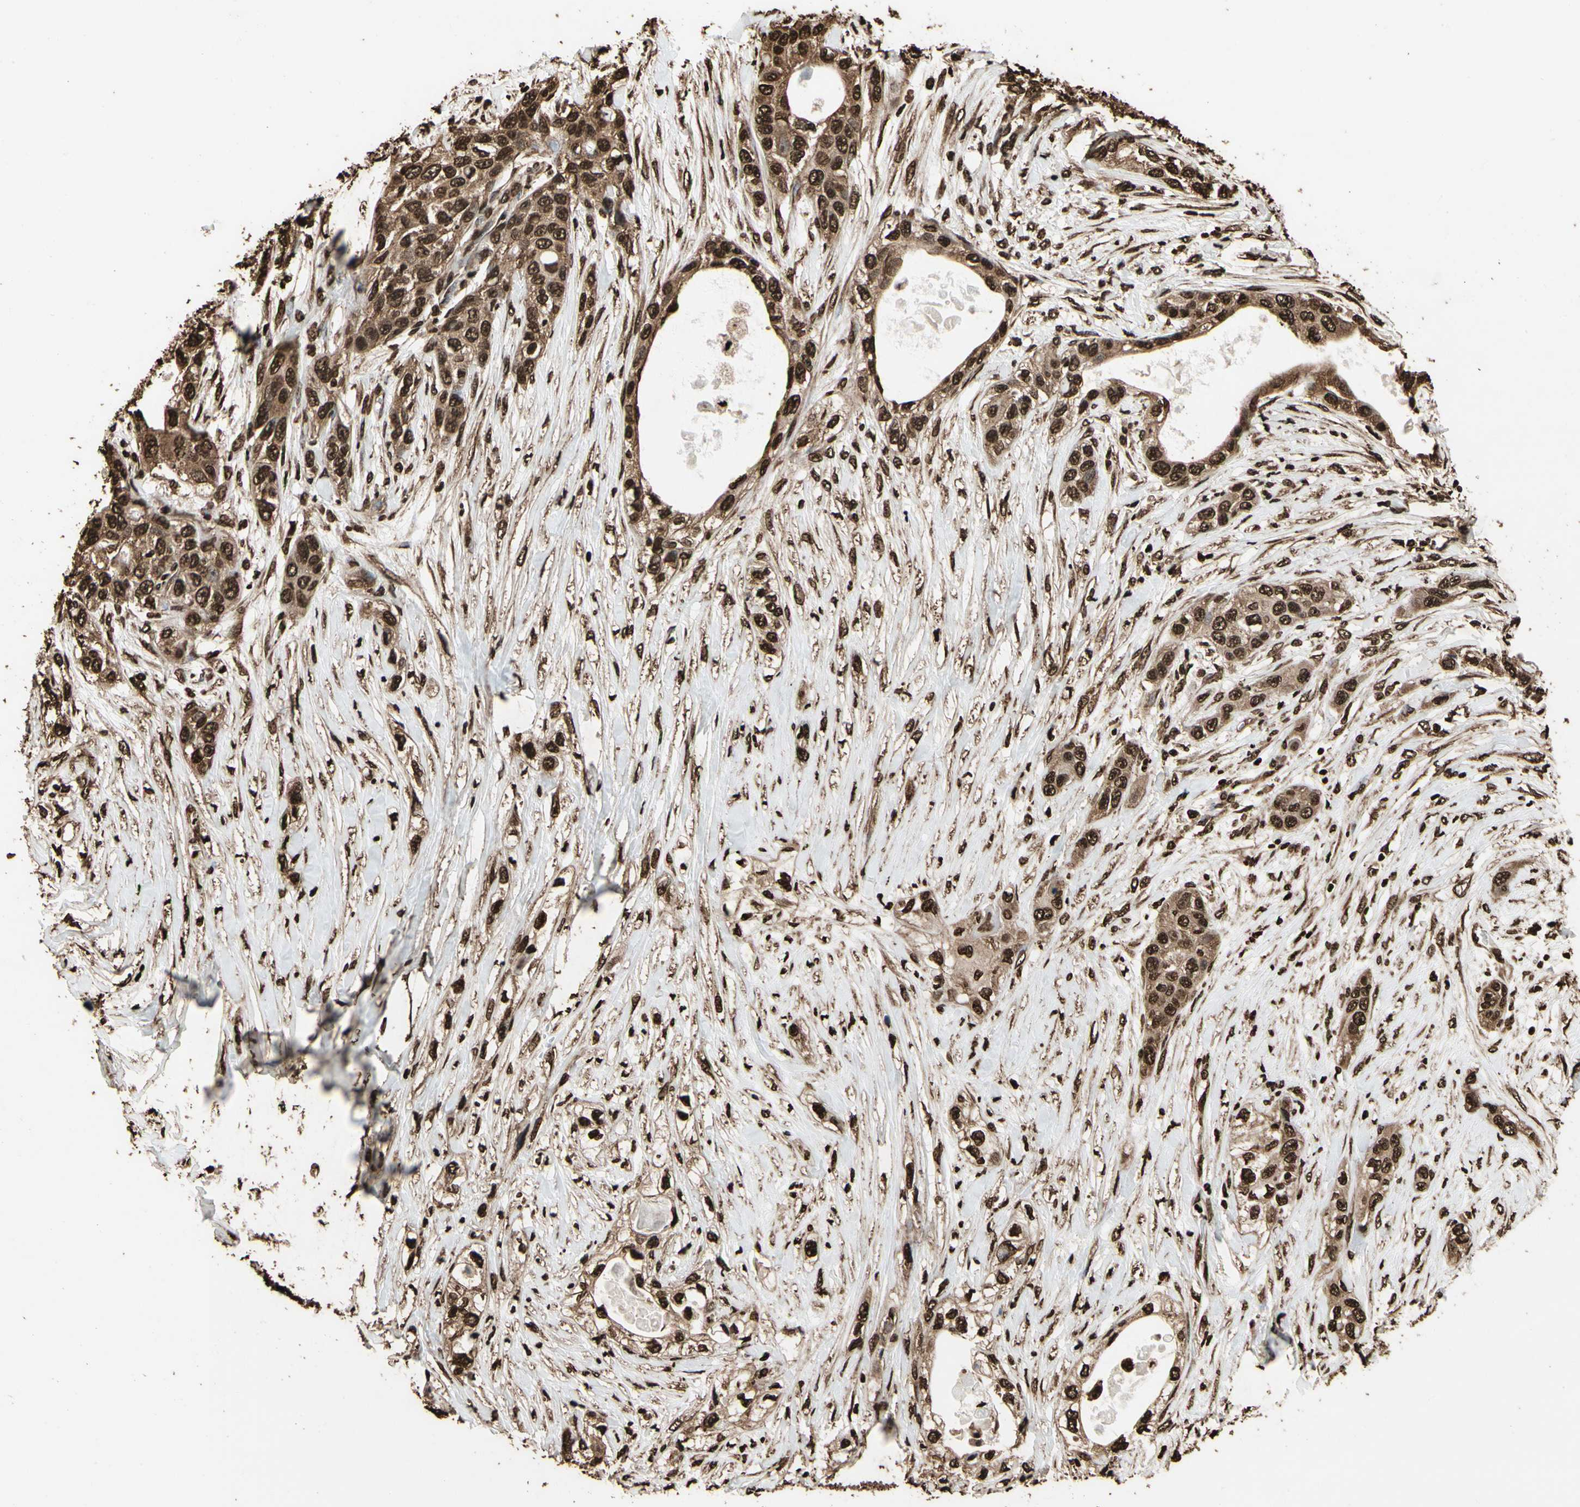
{"staining": {"intensity": "strong", "quantity": ">75%", "location": "cytoplasmic/membranous,nuclear"}, "tissue": "pancreatic cancer", "cell_type": "Tumor cells", "image_type": "cancer", "snomed": [{"axis": "morphology", "description": "Adenocarcinoma, NOS"}, {"axis": "topography", "description": "Pancreas"}], "caption": "A high amount of strong cytoplasmic/membranous and nuclear expression is seen in about >75% of tumor cells in pancreatic adenocarcinoma tissue.", "gene": "HNRNPK", "patient": {"sex": "female", "age": 70}}